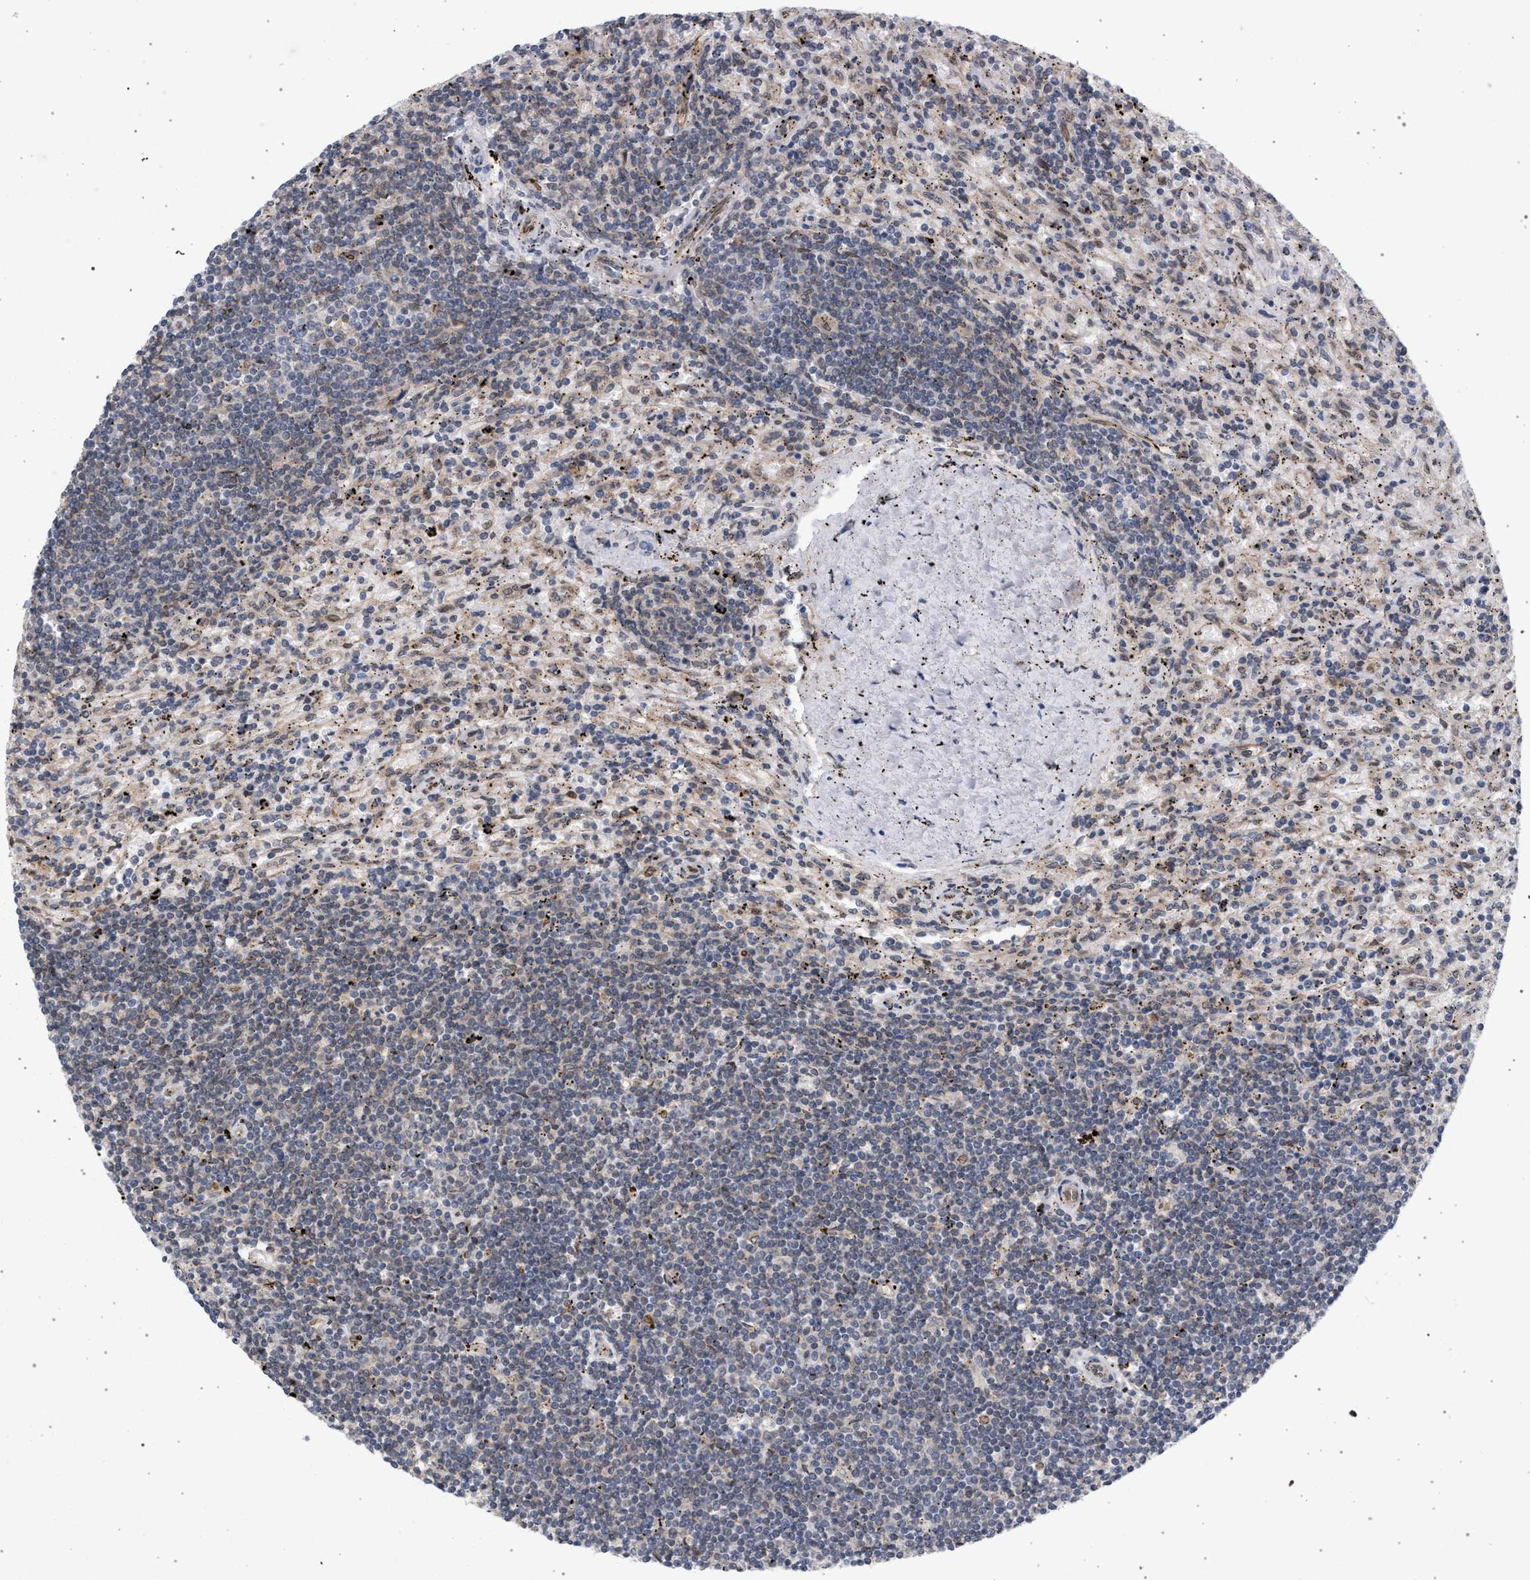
{"staining": {"intensity": "negative", "quantity": "none", "location": "none"}, "tissue": "lymphoma", "cell_type": "Tumor cells", "image_type": "cancer", "snomed": [{"axis": "morphology", "description": "Malignant lymphoma, non-Hodgkin's type, Low grade"}, {"axis": "topography", "description": "Spleen"}], "caption": "Low-grade malignant lymphoma, non-Hodgkin's type stained for a protein using immunohistochemistry shows no staining tumor cells.", "gene": "ARPC5L", "patient": {"sex": "male", "age": 76}}